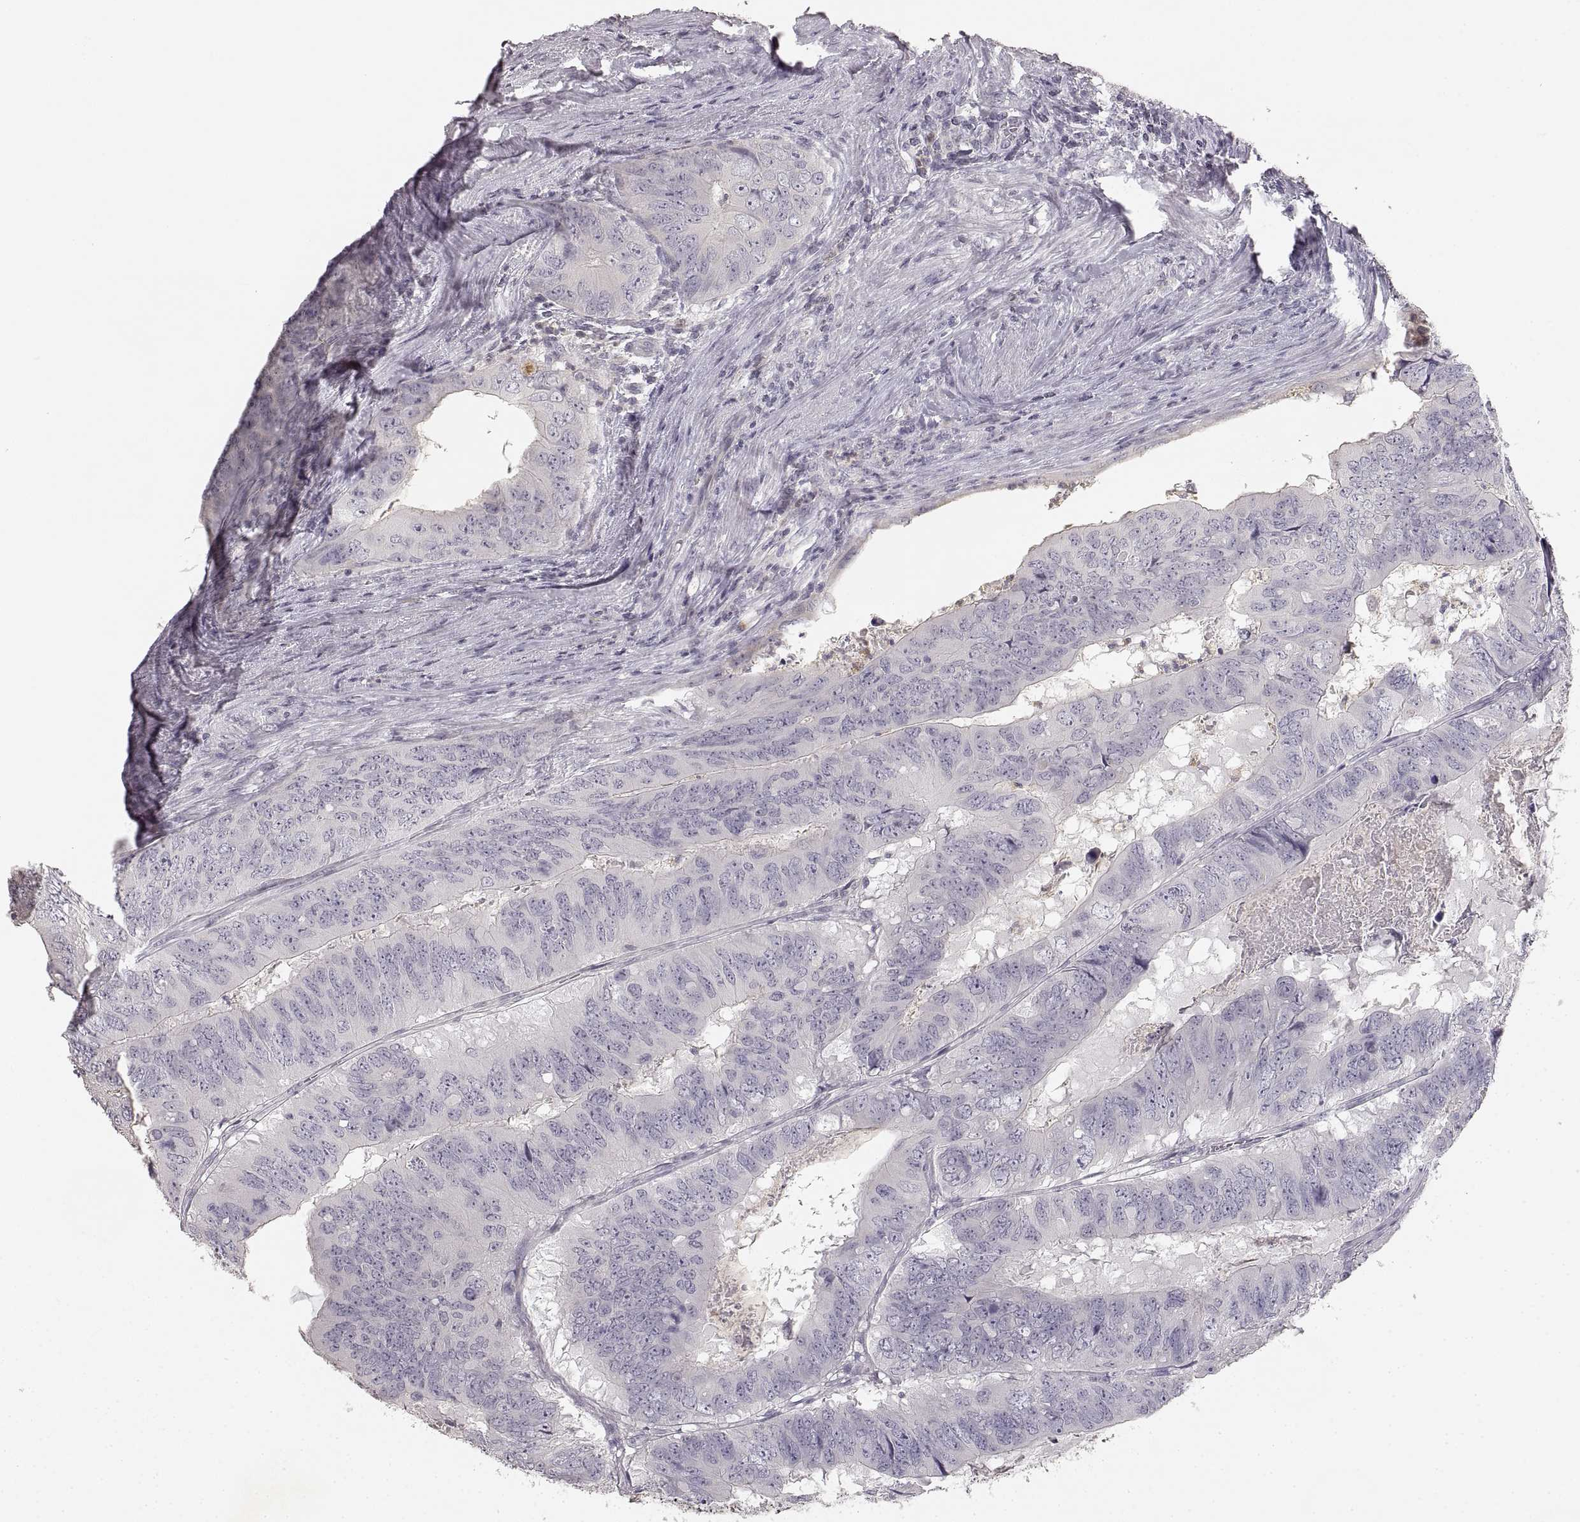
{"staining": {"intensity": "negative", "quantity": "none", "location": "none"}, "tissue": "colorectal cancer", "cell_type": "Tumor cells", "image_type": "cancer", "snomed": [{"axis": "morphology", "description": "Adenocarcinoma, NOS"}, {"axis": "topography", "description": "Colon"}], "caption": "High power microscopy histopathology image of an IHC photomicrograph of adenocarcinoma (colorectal), revealing no significant staining in tumor cells.", "gene": "RUNDC3A", "patient": {"sex": "male", "age": 79}}